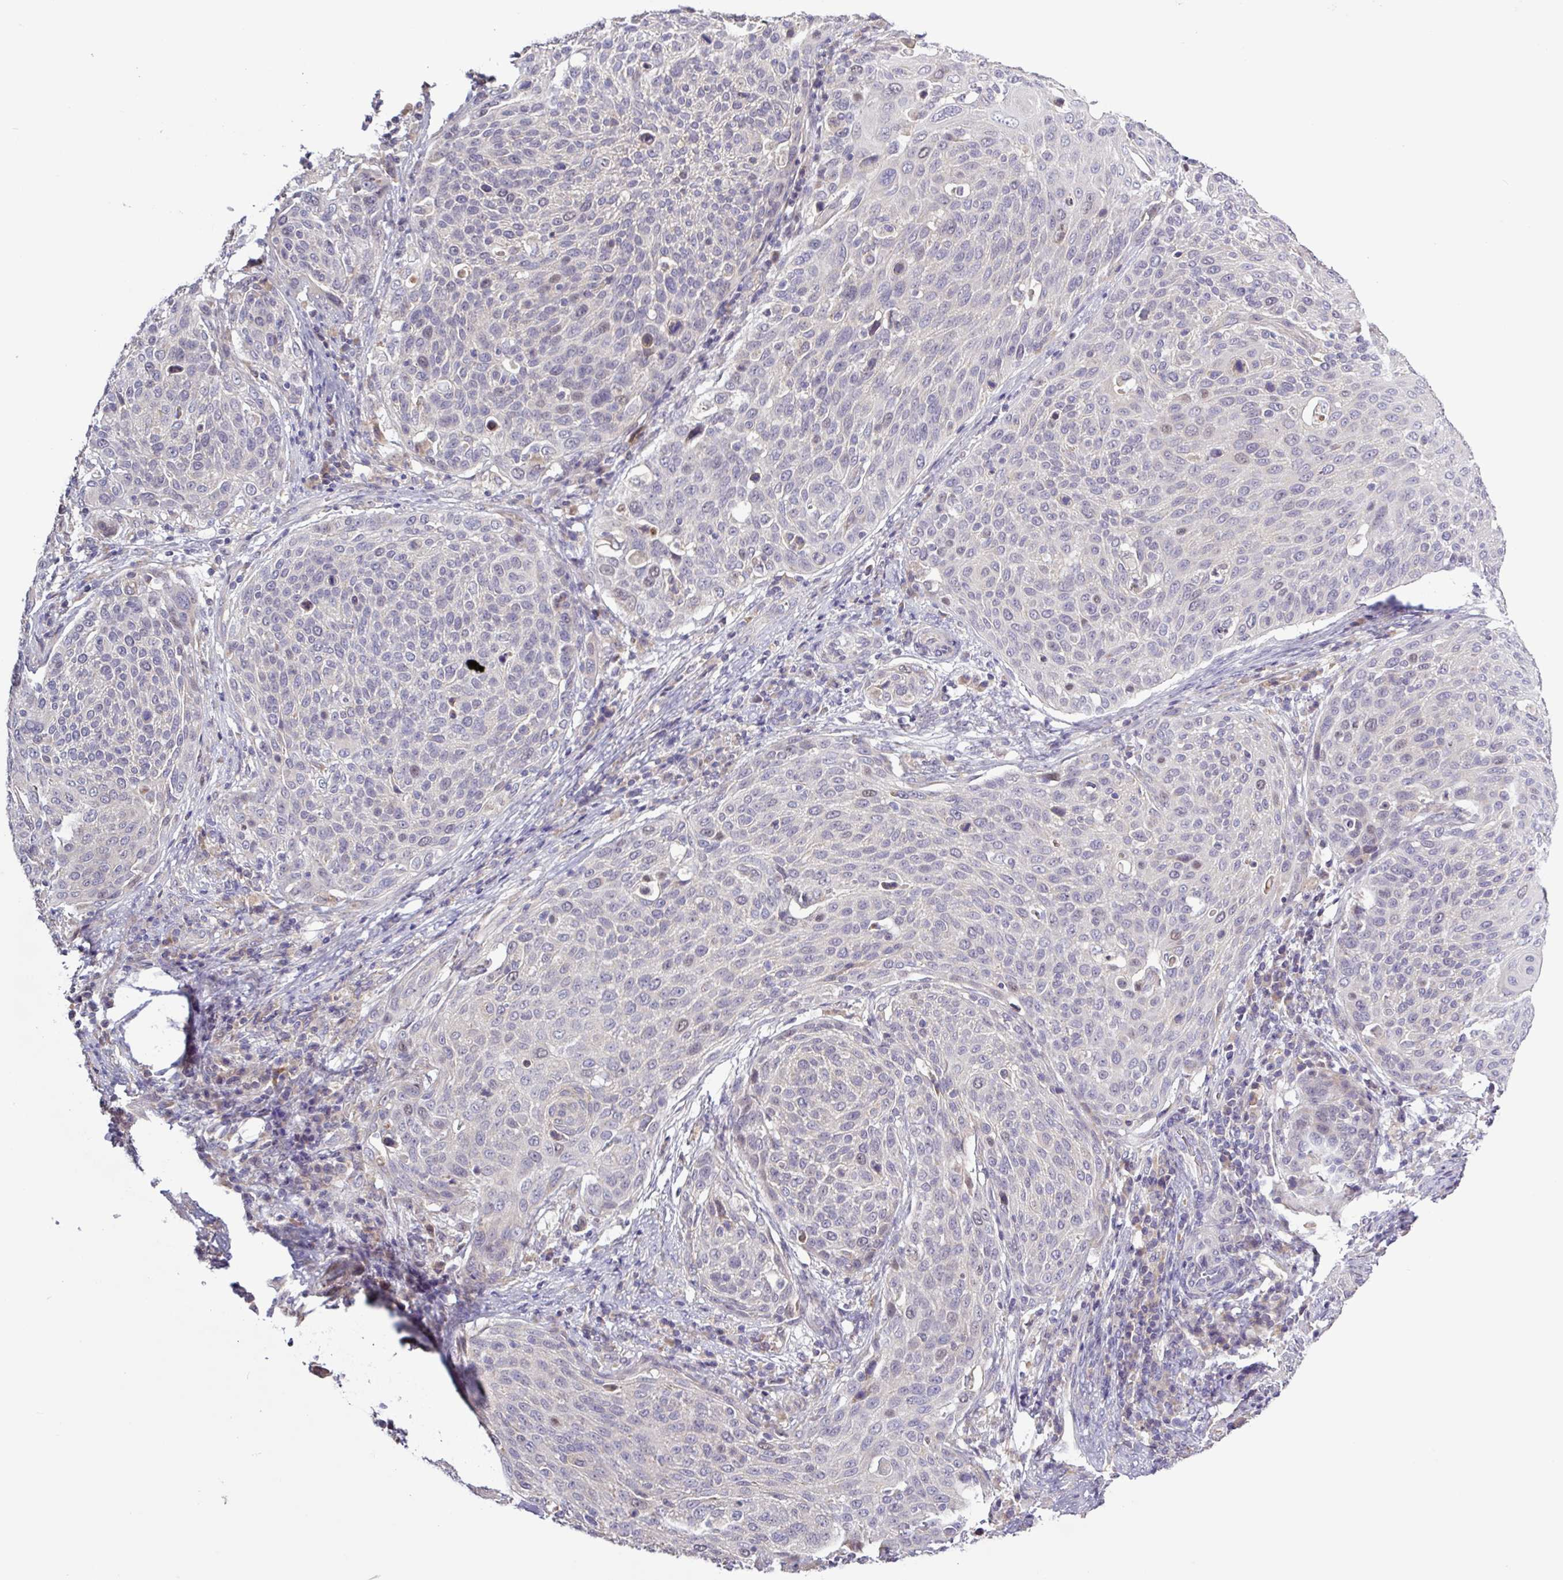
{"staining": {"intensity": "negative", "quantity": "none", "location": "none"}, "tissue": "cervical cancer", "cell_type": "Tumor cells", "image_type": "cancer", "snomed": [{"axis": "morphology", "description": "Squamous cell carcinoma, NOS"}, {"axis": "topography", "description": "Cervix"}], "caption": "This is an immunohistochemistry histopathology image of cervical squamous cell carcinoma. There is no positivity in tumor cells.", "gene": "SFTPB", "patient": {"sex": "female", "age": 31}}